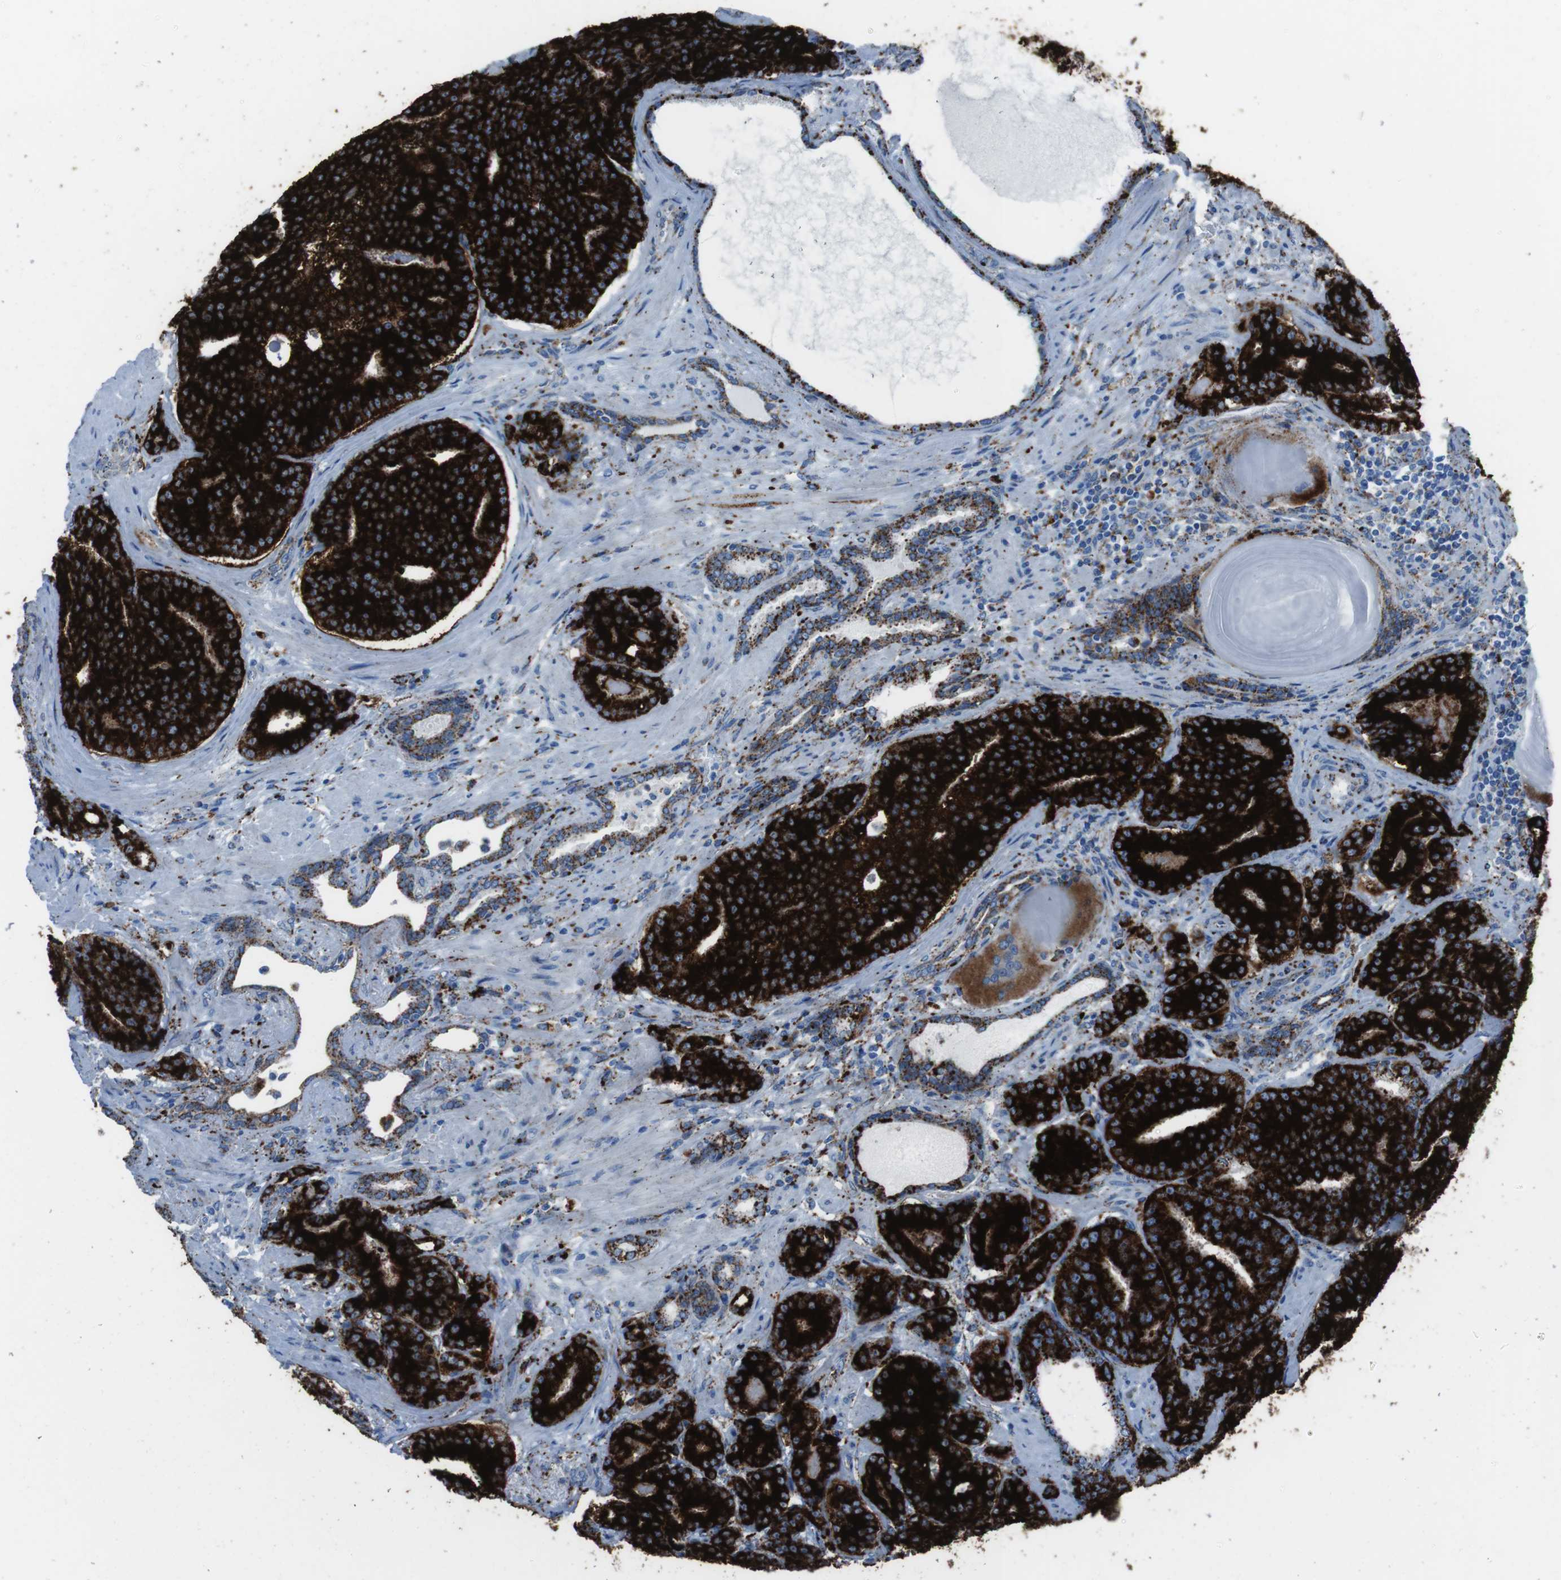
{"staining": {"intensity": "strong", "quantity": ">75%", "location": "cytoplasmic/membranous"}, "tissue": "prostate cancer", "cell_type": "Tumor cells", "image_type": "cancer", "snomed": [{"axis": "morphology", "description": "Adenocarcinoma, High grade"}, {"axis": "topography", "description": "Prostate"}], "caption": "Protein expression analysis of prostate cancer (high-grade adenocarcinoma) exhibits strong cytoplasmic/membranous staining in about >75% of tumor cells. Nuclei are stained in blue.", "gene": "SCARB2", "patient": {"sex": "male", "age": 61}}